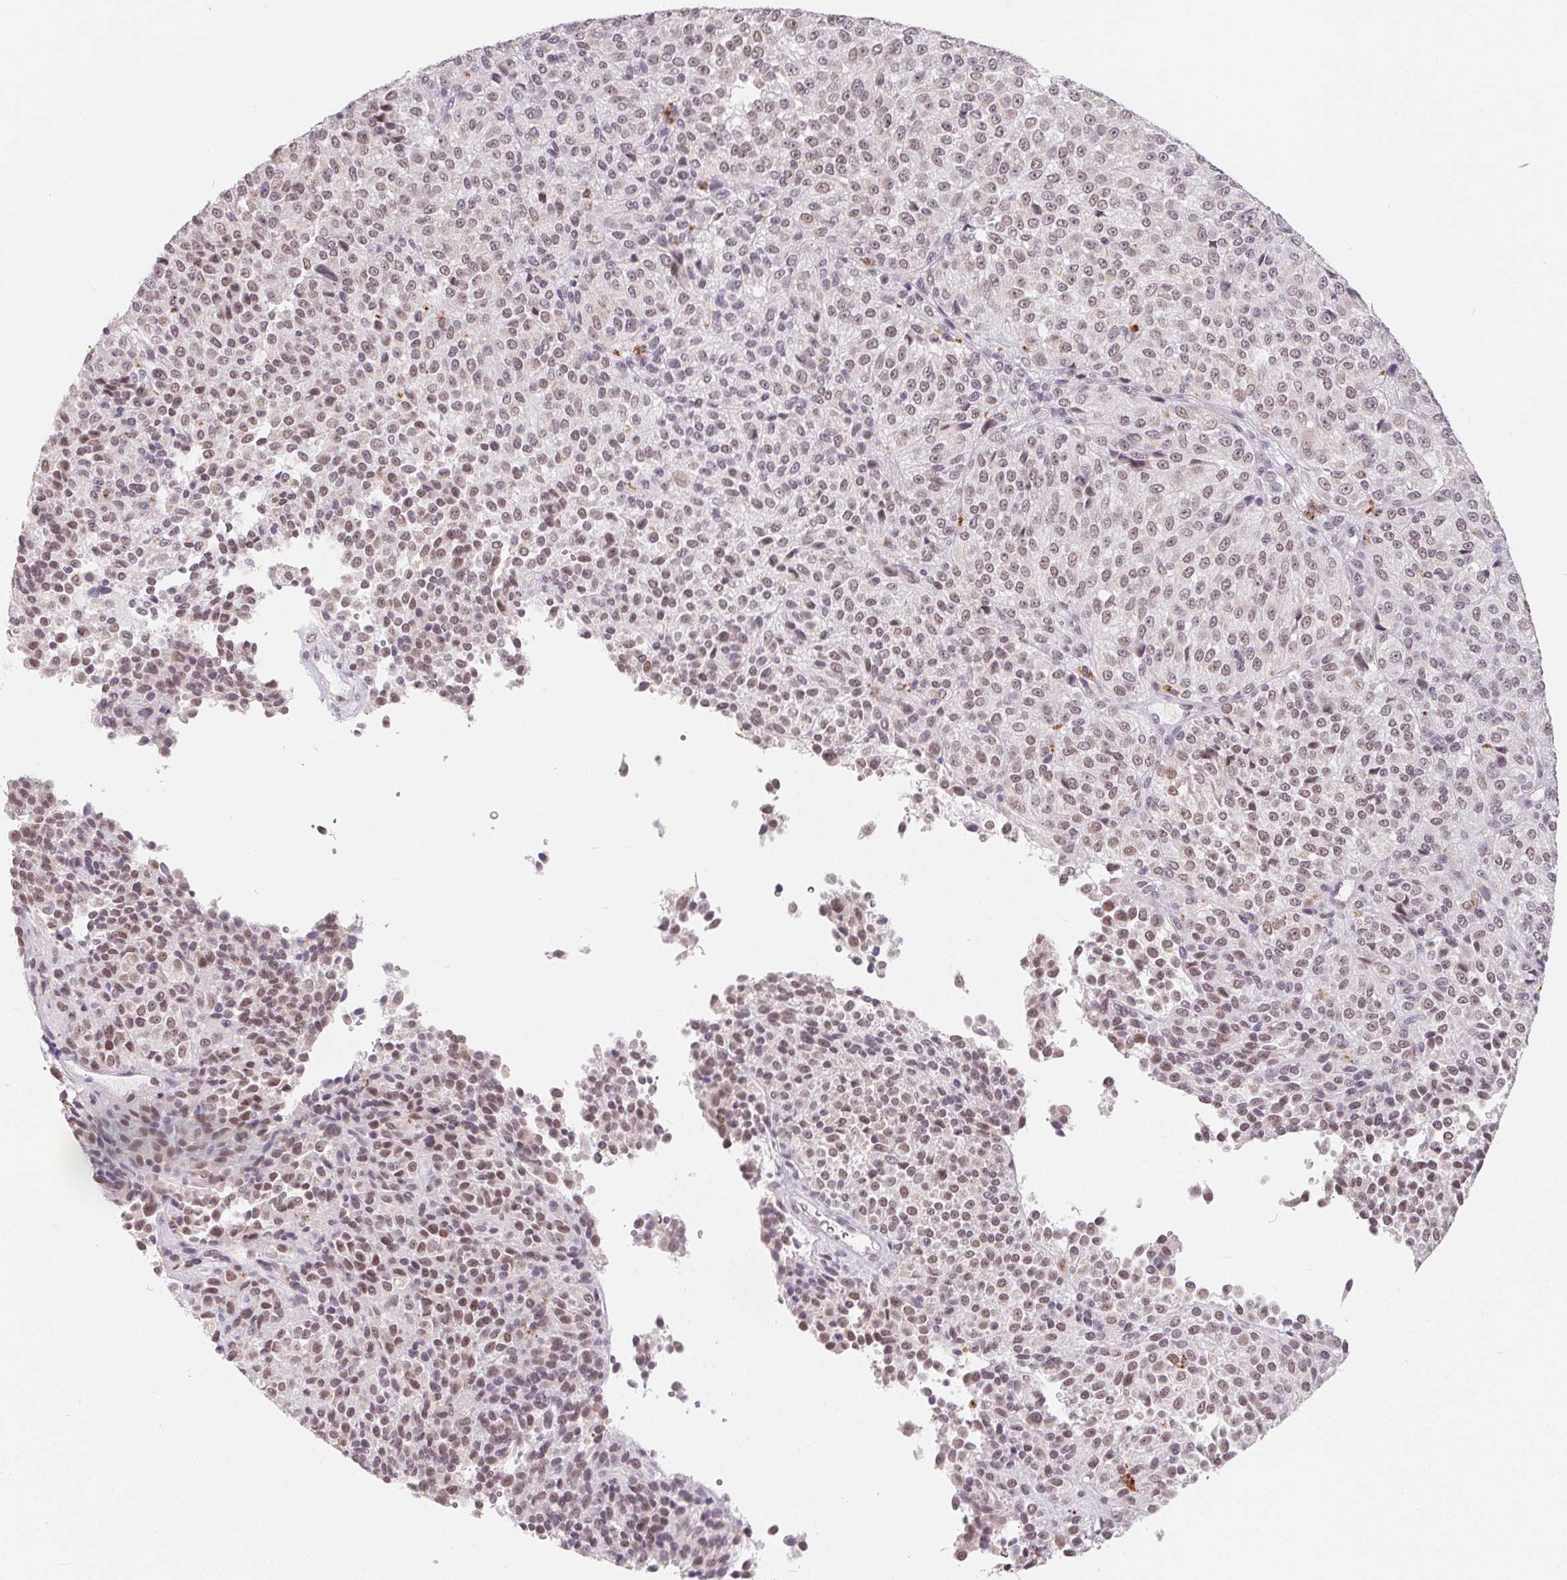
{"staining": {"intensity": "weak", "quantity": "25%-75%", "location": "nuclear"}, "tissue": "melanoma", "cell_type": "Tumor cells", "image_type": "cancer", "snomed": [{"axis": "morphology", "description": "Malignant melanoma, Metastatic site"}, {"axis": "topography", "description": "Brain"}], "caption": "Immunohistochemical staining of melanoma shows low levels of weak nuclear protein expression in approximately 25%-75% of tumor cells. The staining was performed using DAB, with brown indicating positive protein expression. Nuclei are stained blue with hematoxylin.", "gene": "NXF3", "patient": {"sex": "female", "age": 56}}